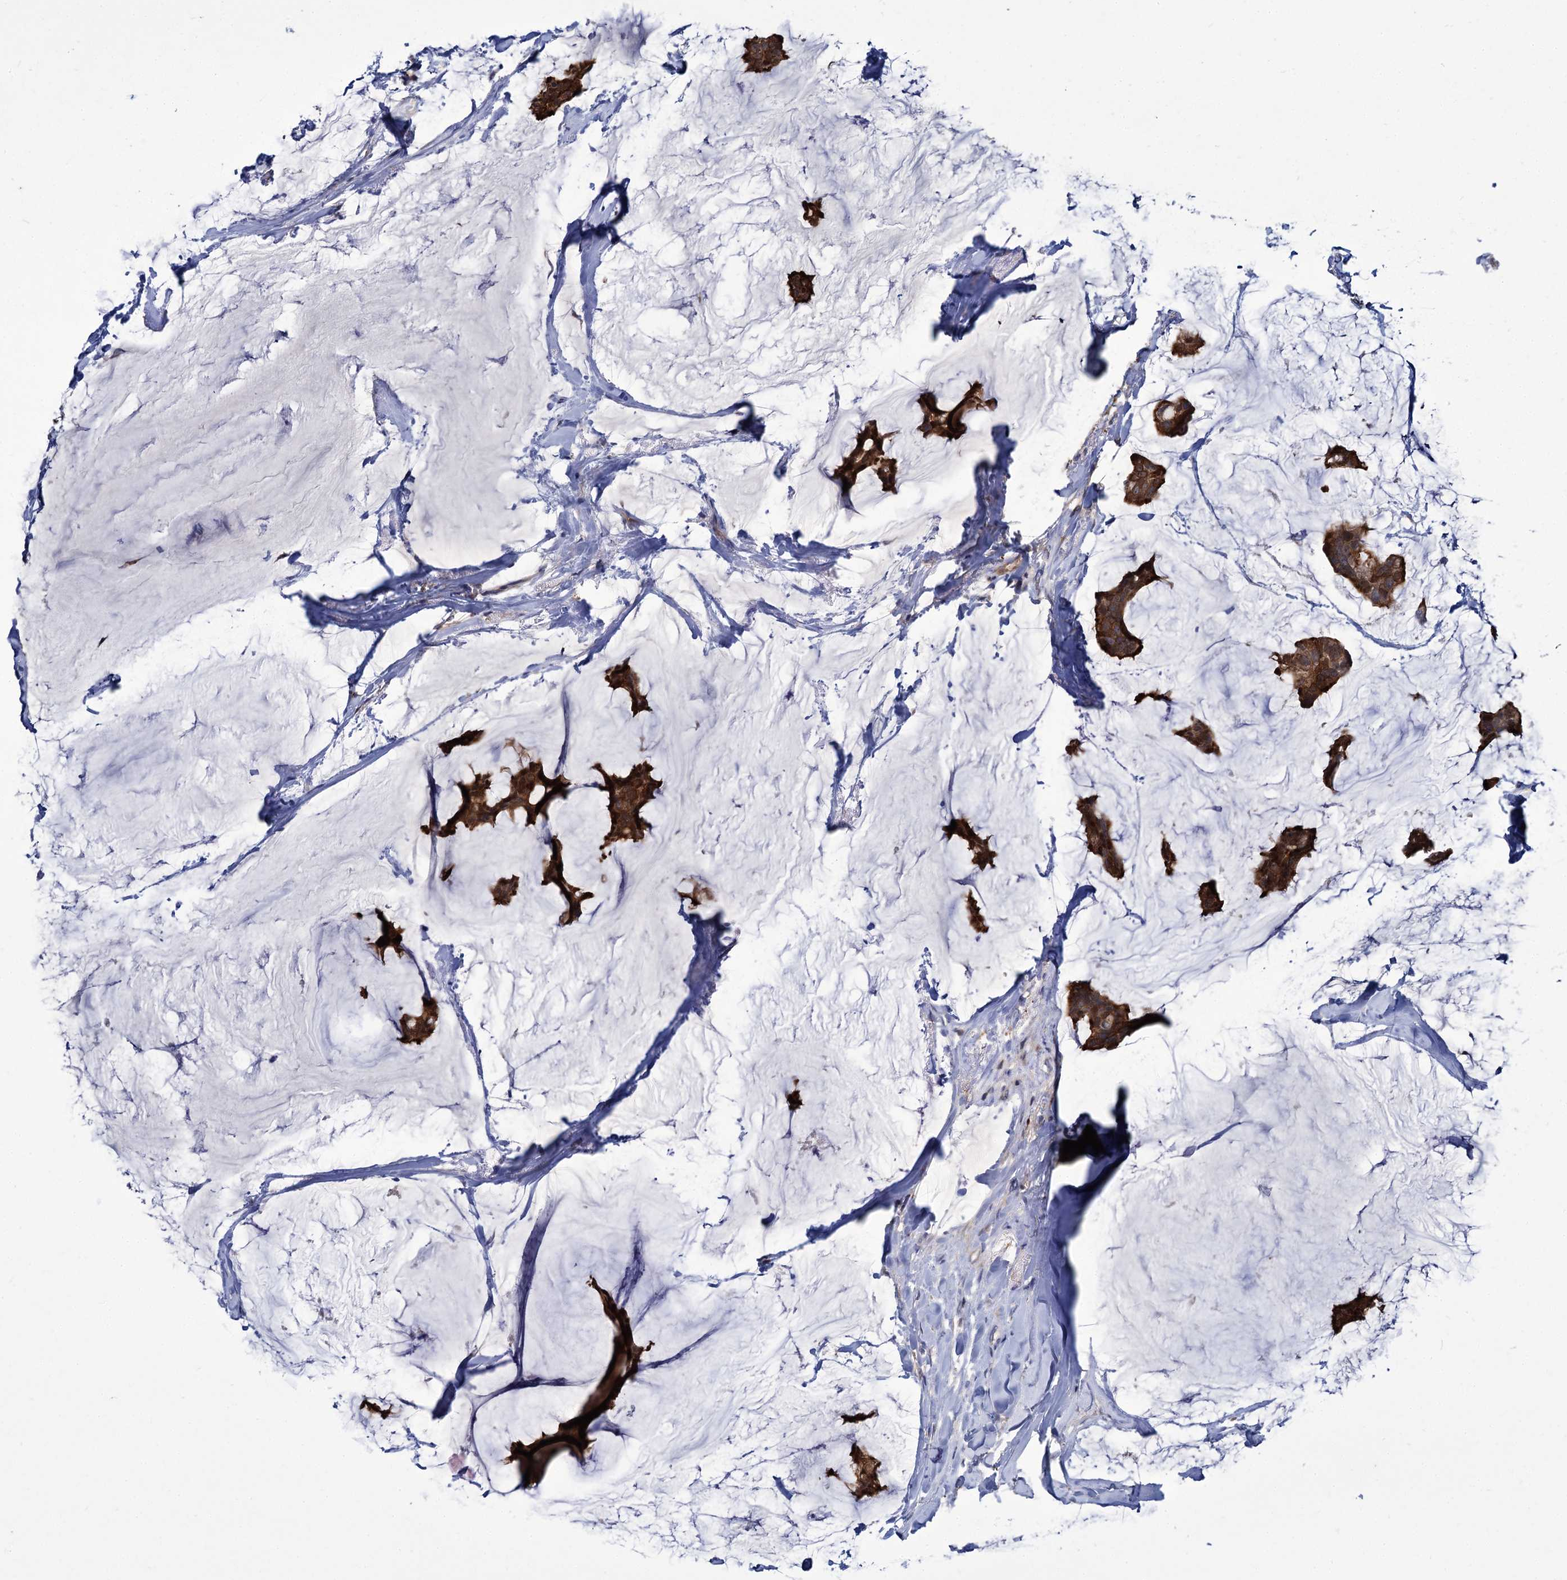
{"staining": {"intensity": "strong", "quantity": ">75%", "location": "cytoplasmic/membranous"}, "tissue": "breast cancer", "cell_type": "Tumor cells", "image_type": "cancer", "snomed": [{"axis": "morphology", "description": "Duct carcinoma"}, {"axis": "topography", "description": "Breast"}], "caption": "This micrograph exhibits IHC staining of infiltrating ductal carcinoma (breast), with high strong cytoplasmic/membranous staining in approximately >75% of tumor cells.", "gene": "GCLC", "patient": {"sex": "female", "age": 93}}